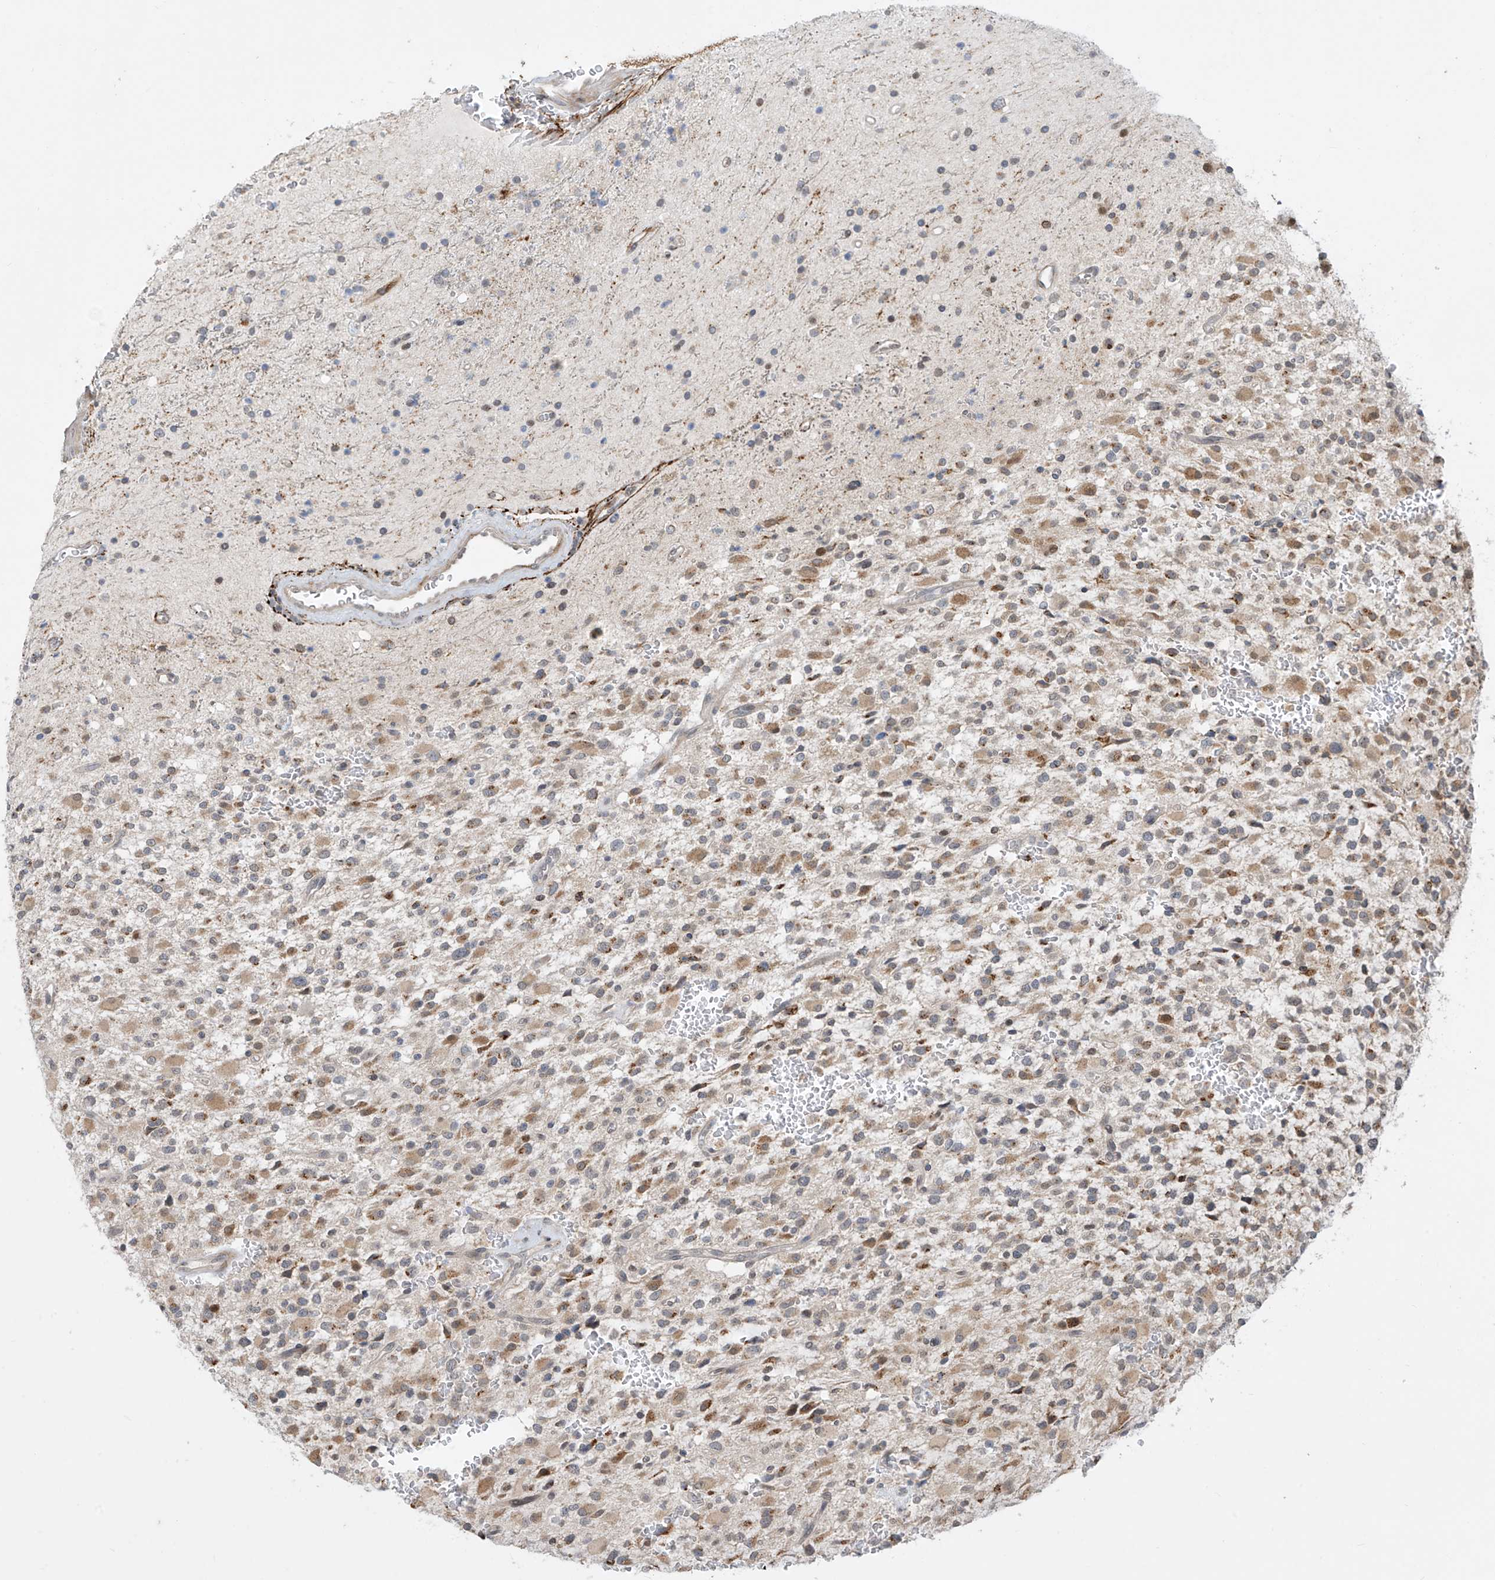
{"staining": {"intensity": "weak", "quantity": "25%-75%", "location": "cytoplasmic/membranous"}, "tissue": "glioma", "cell_type": "Tumor cells", "image_type": "cancer", "snomed": [{"axis": "morphology", "description": "Glioma, malignant, High grade"}, {"axis": "topography", "description": "Brain"}], "caption": "Glioma was stained to show a protein in brown. There is low levels of weak cytoplasmic/membranous expression in approximately 25%-75% of tumor cells. (IHC, brightfield microscopy, high magnification).", "gene": "LAGE3", "patient": {"sex": "male", "age": 34}}